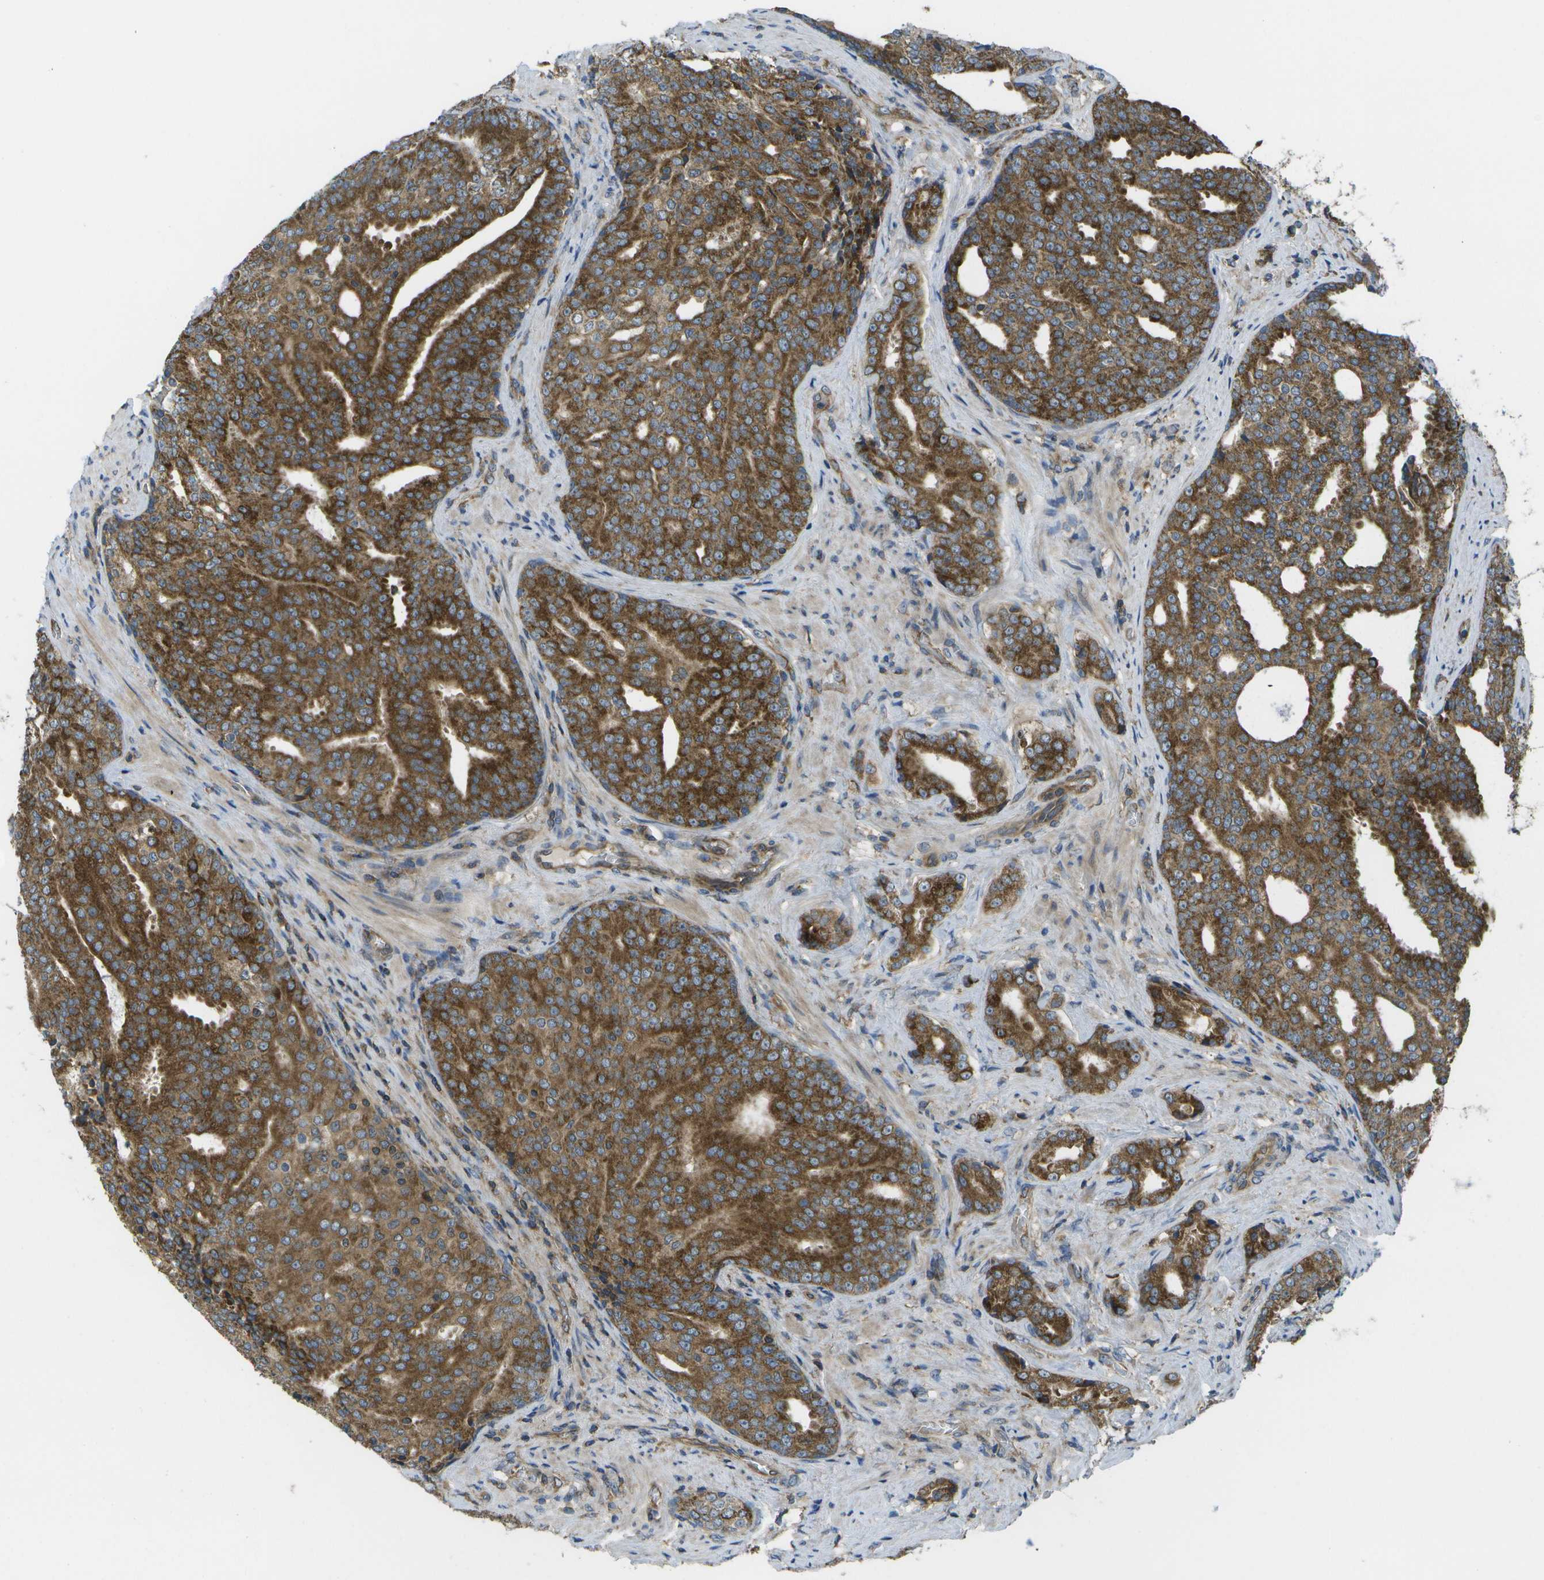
{"staining": {"intensity": "strong", "quantity": ">75%", "location": "cytoplasmic/membranous"}, "tissue": "prostate cancer", "cell_type": "Tumor cells", "image_type": "cancer", "snomed": [{"axis": "morphology", "description": "Adenocarcinoma, High grade"}, {"axis": "topography", "description": "Prostate"}], "caption": "Prostate cancer stained with DAB immunohistochemistry reveals high levels of strong cytoplasmic/membranous staining in about >75% of tumor cells.", "gene": "DPM3", "patient": {"sex": "male", "age": 71}}